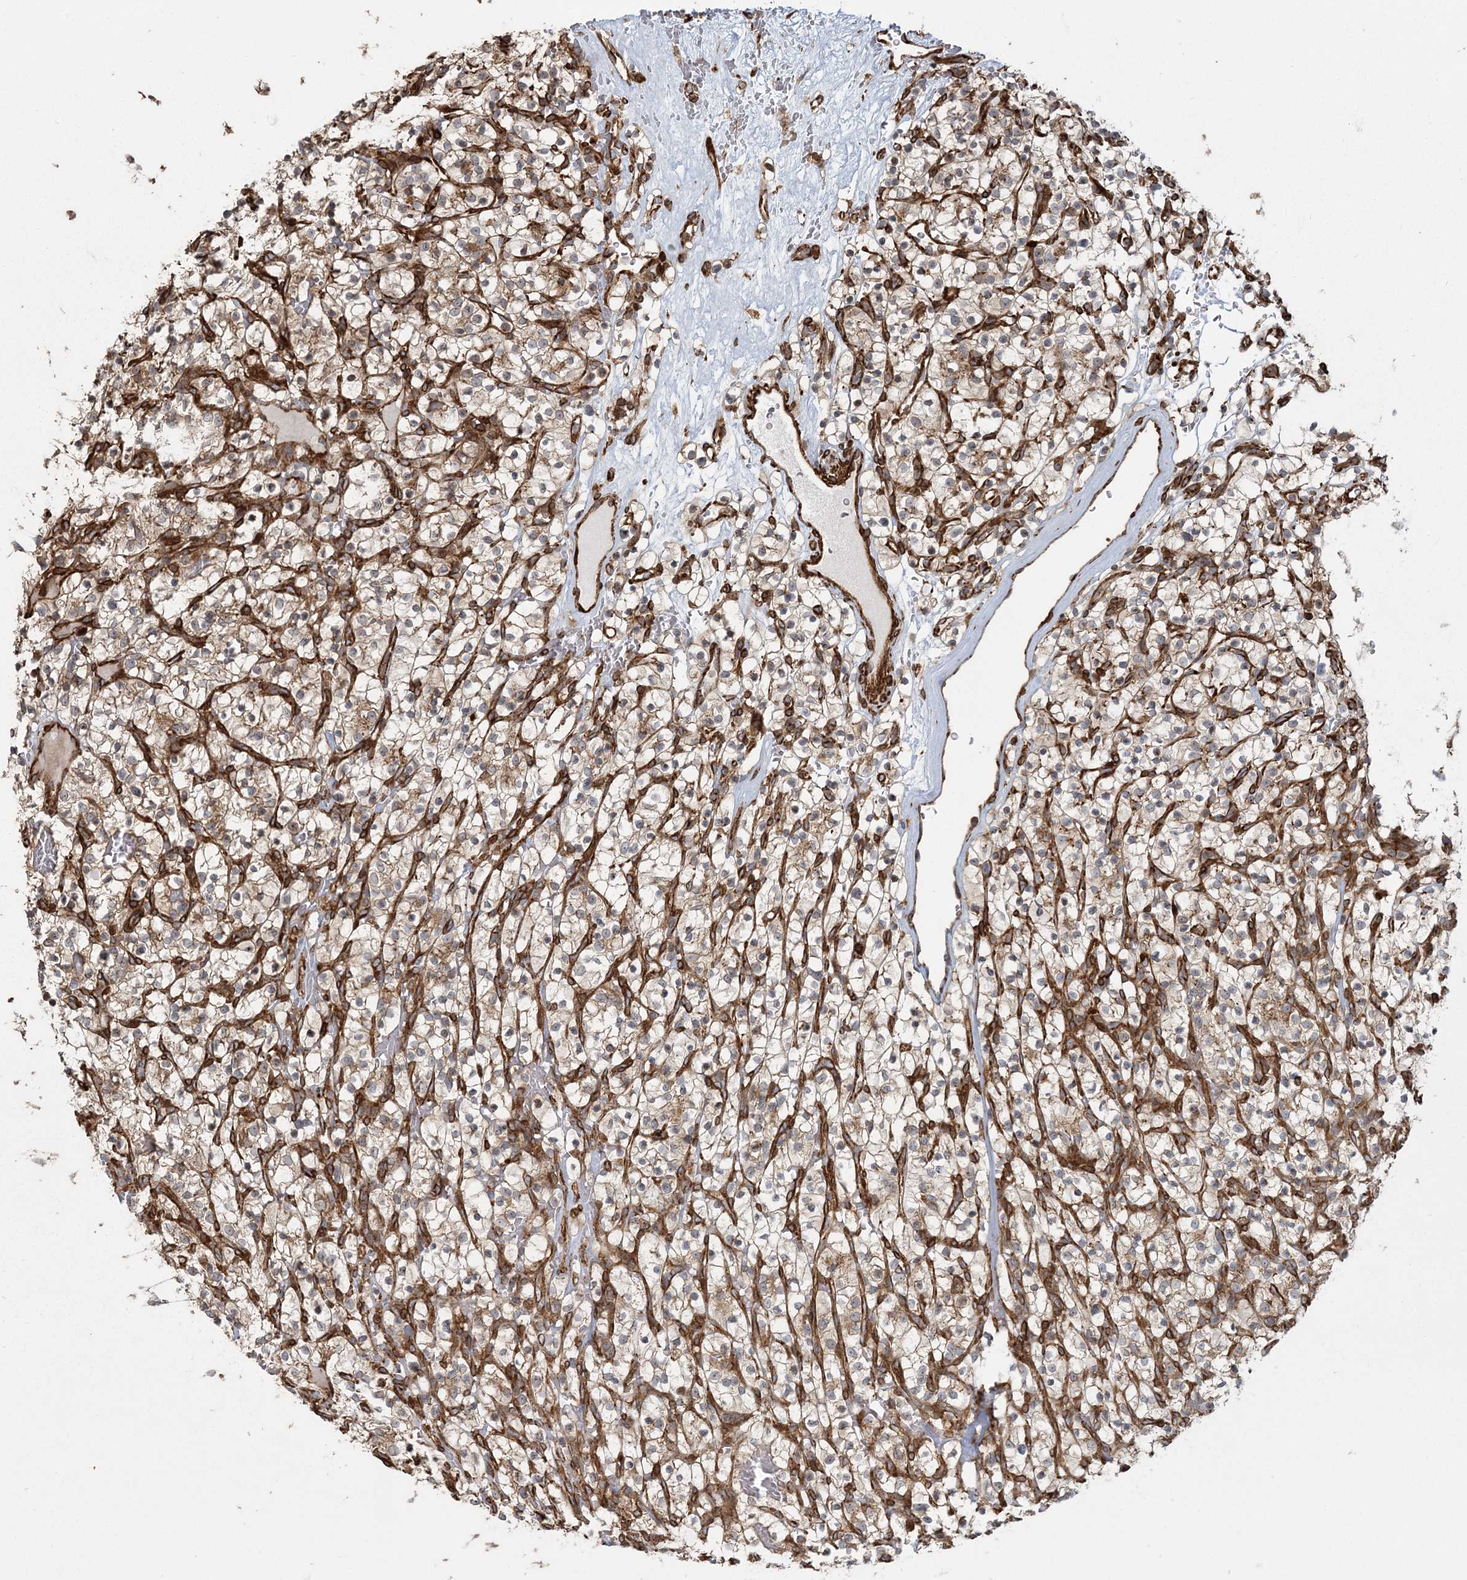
{"staining": {"intensity": "weak", "quantity": "25%-75%", "location": "cytoplasmic/membranous"}, "tissue": "renal cancer", "cell_type": "Tumor cells", "image_type": "cancer", "snomed": [{"axis": "morphology", "description": "Adenocarcinoma, NOS"}, {"axis": "topography", "description": "Kidney"}], "caption": "Renal adenocarcinoma stained for a protein (brown) exhibits weak cytoplasmic/membranous positive expression in about 25%-75% of tumor cells.", "gene": "TRAF3IP2", "patient": {"sex": "female", "age": 57}}